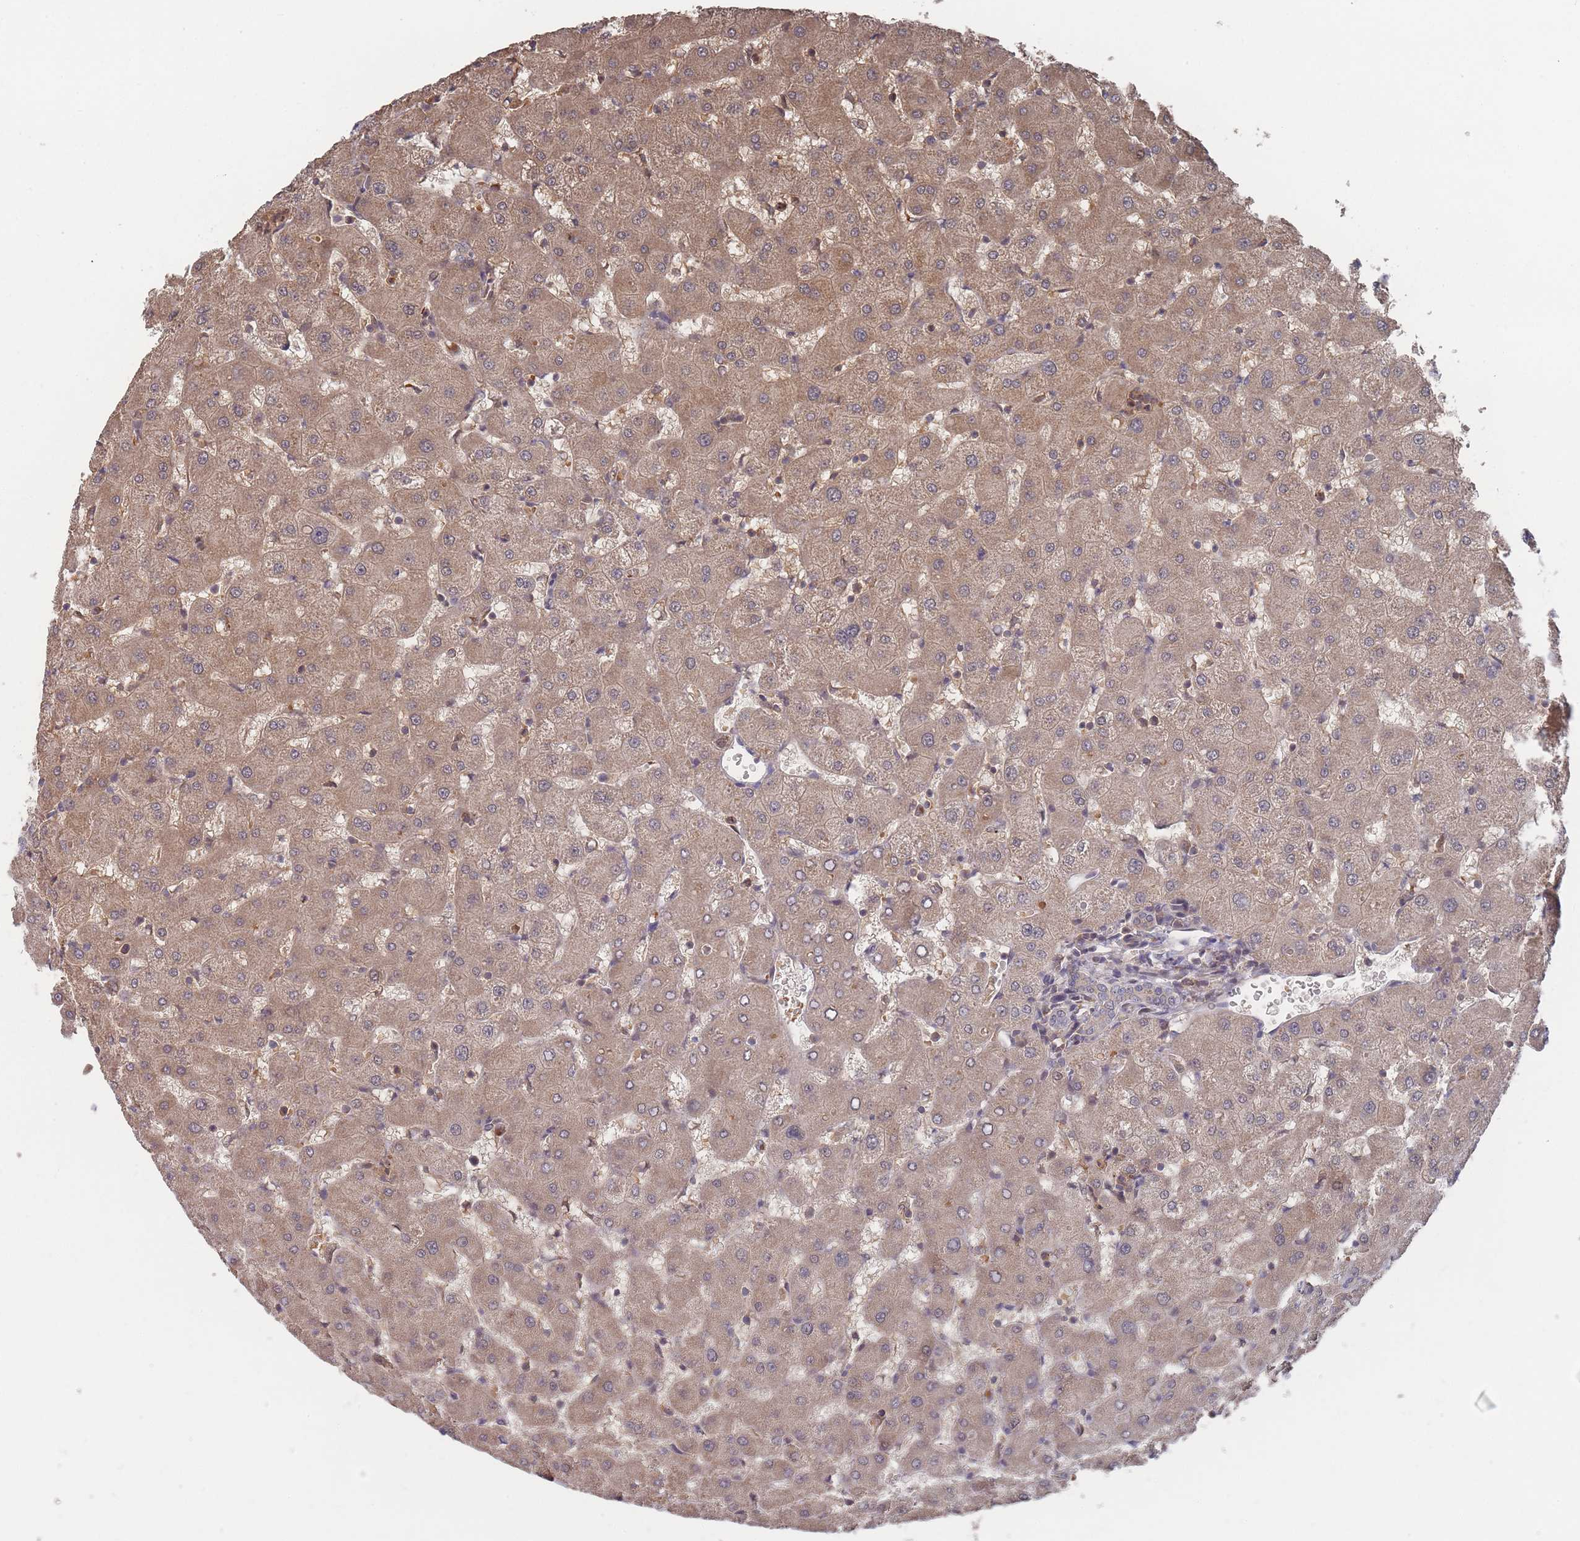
{"staining": {"intensity": "weak", "quantity": "<25%", "location": "cytoplasmic/membranous"}, "tissue": "liver", "cell_type": "Cholangiocytes", "image_type": "normal", "snomed": [{"axis": "morphology", "description": "Normal tissue, NOS"}, {"axis": "topography", "description": "Liver"}], "caption": "Immunohistochemistry of benign human liver displays no staining in cholangiocytes. (Immunohistochemistry (ihc), brightfield microscopy, high magnification).", "gene": "SF3B1", "patient": {"sex": "female", "age": 63}}